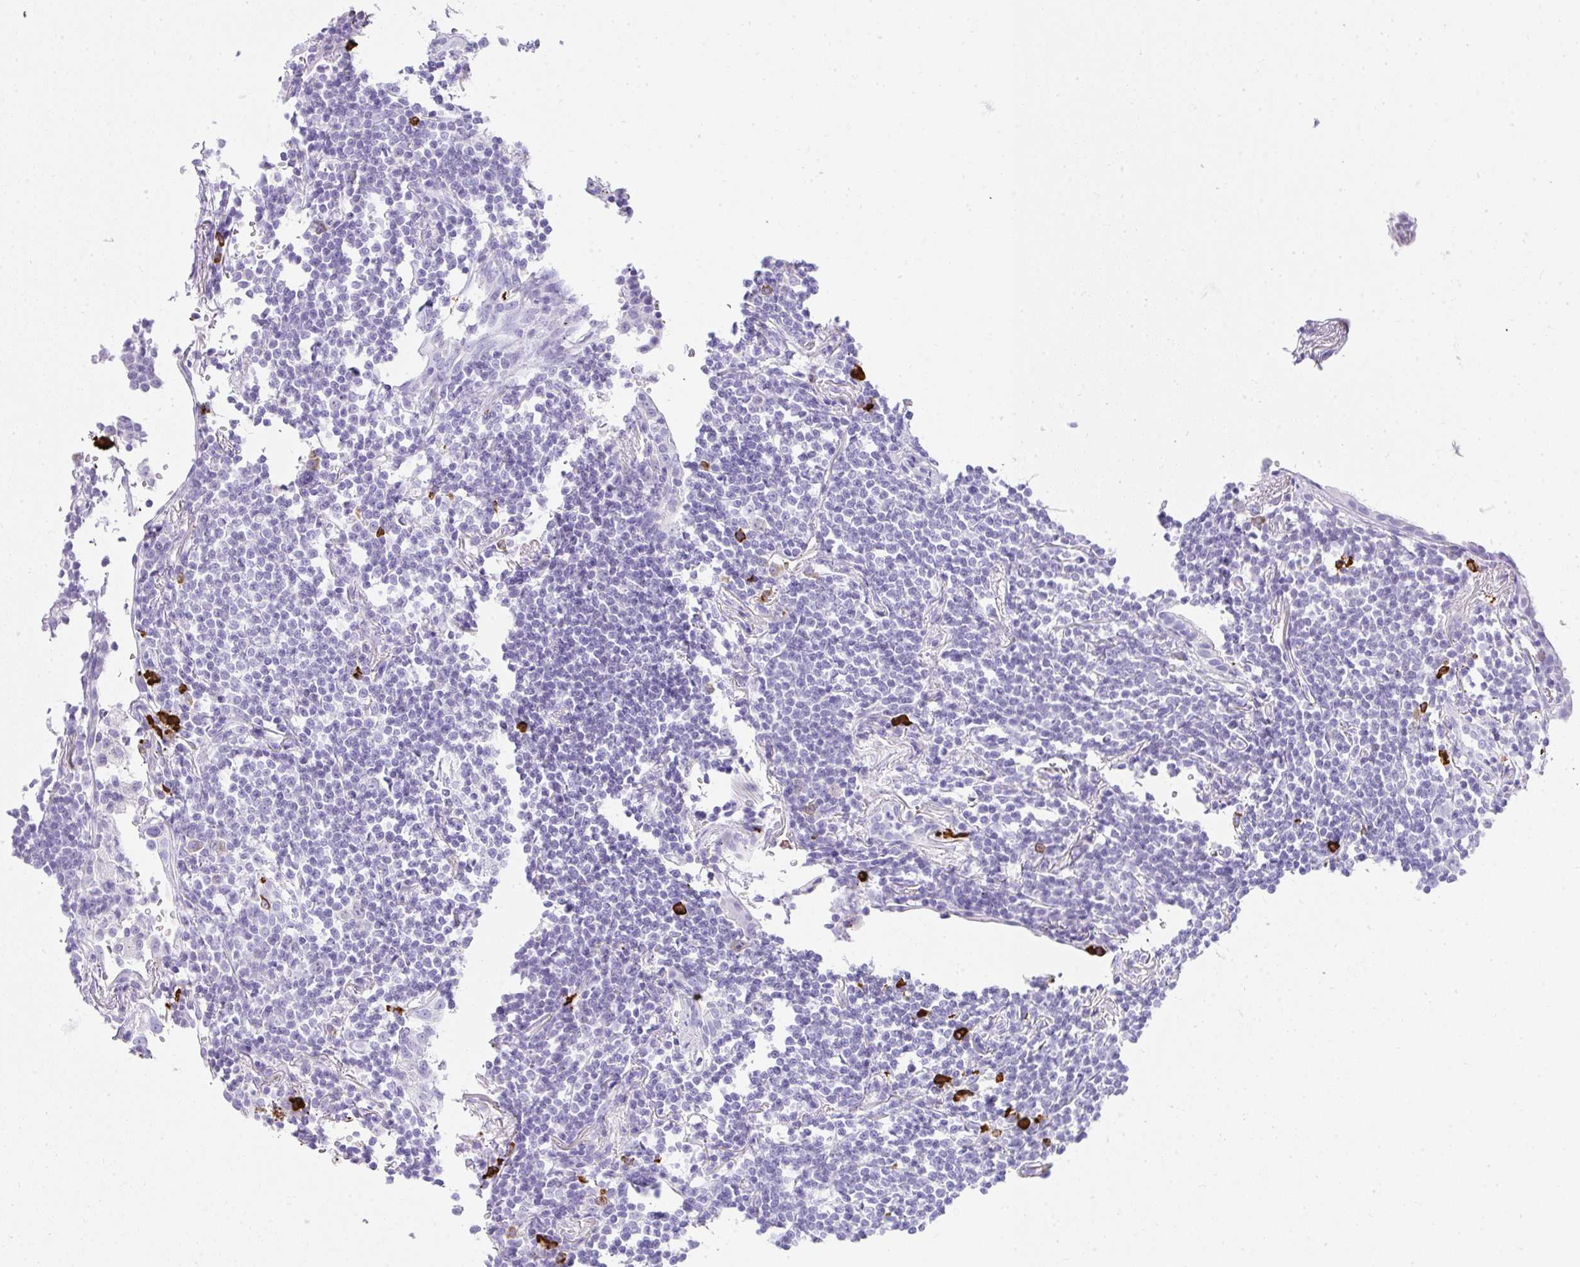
{"staining": {"intensity": "negative", "quantity": "none", "location": "none"}, "tissue": "lymphoma", "cell_type": "Tumor cells", "image_type": "cancer", "snomed": [{"axis": "morphology", "description": "Malignant lymphoma, non-Hodgkin's type, Low grade"}, {"axis": "topography", "description": "Lung"}], "caption": "A high-resolution image shows IHC staining of low-grade malignant lymphoma, non-Hodgkin's type, which shows no significant staining in tumor cells.", "gene": "CDADC1", "patient": {"sex": "female", "age": 71}}